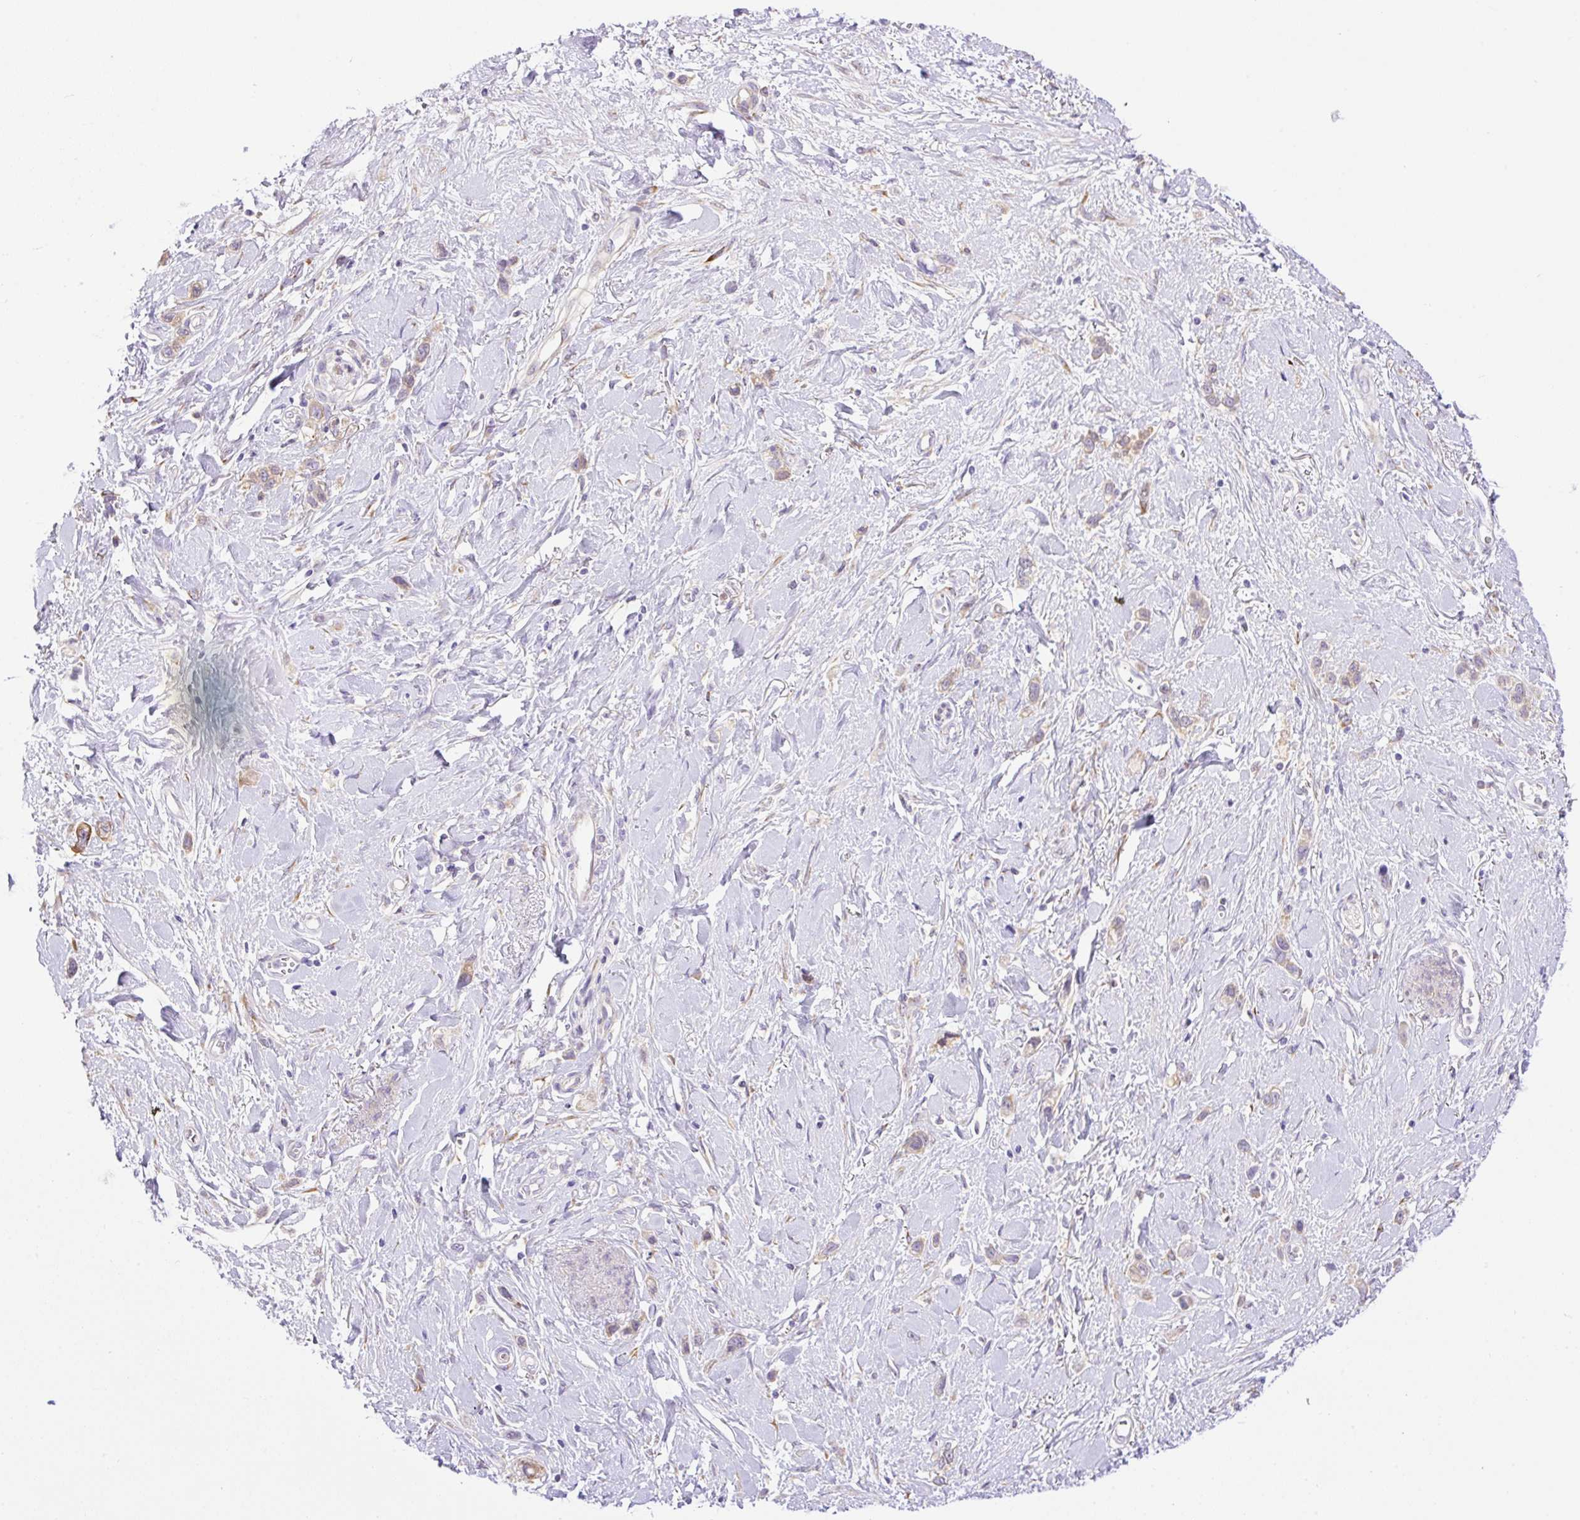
{"staining": {"intensity": "weak", "quantity": "25%-75%", "location": "cytoplasmic/membranous"}, "tissue": "stomach cancer", "cell_type": "Tumor cells", "image_type": "cancer", "snomed": [{"axis": "morphology", "description": "Adenocarcinoma, NOS"}, {"axis": "topography", "description": "Stomach"}], "caption": "Weak cytoplasmic/membranous positivity for a protein is appreciated in approximately 25%-75% of tumor cells of stomach cancer using immunohistochemistry.", "gene": "POFUT1", "patient": {"sex": "female", "age": 65}}